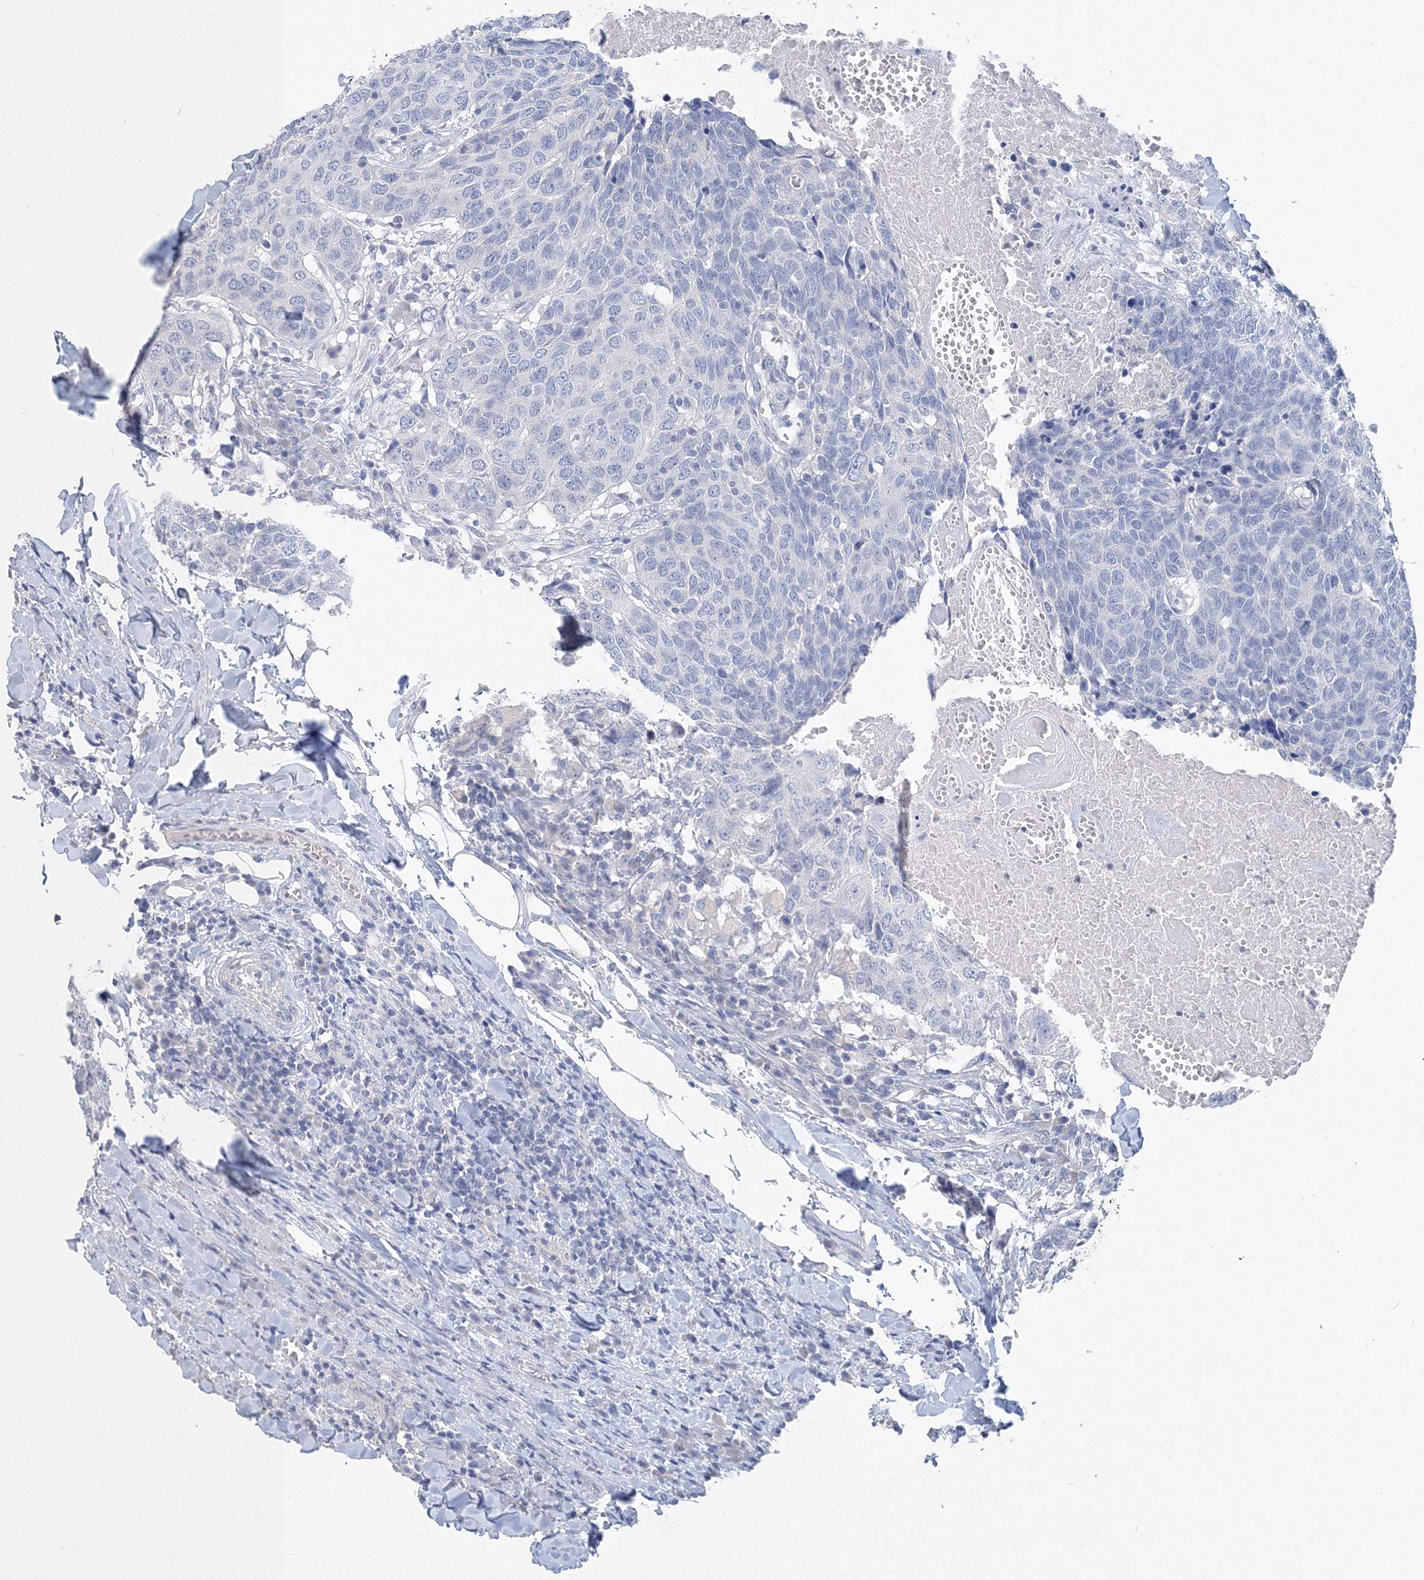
{"staining": {"intensity": "negative", "quantity": "none", "location": "none"}, "tissue": "head and neck cancer", "cell_type": "Tumor cells", "image_type": "cancer", "snomed": [{"axis": "morphology", "description": "Squamous cell carcinoma, NOS"}, {"axis": "topography", "description": "Head-Neck"}], "caption": "Micrograph shows no significant protein positivity in tumor cells of head and neck cancer (squamous cell carcinoma).", "gene": "OSBPL6", "patient": {"sex": "male", "age": 66}}